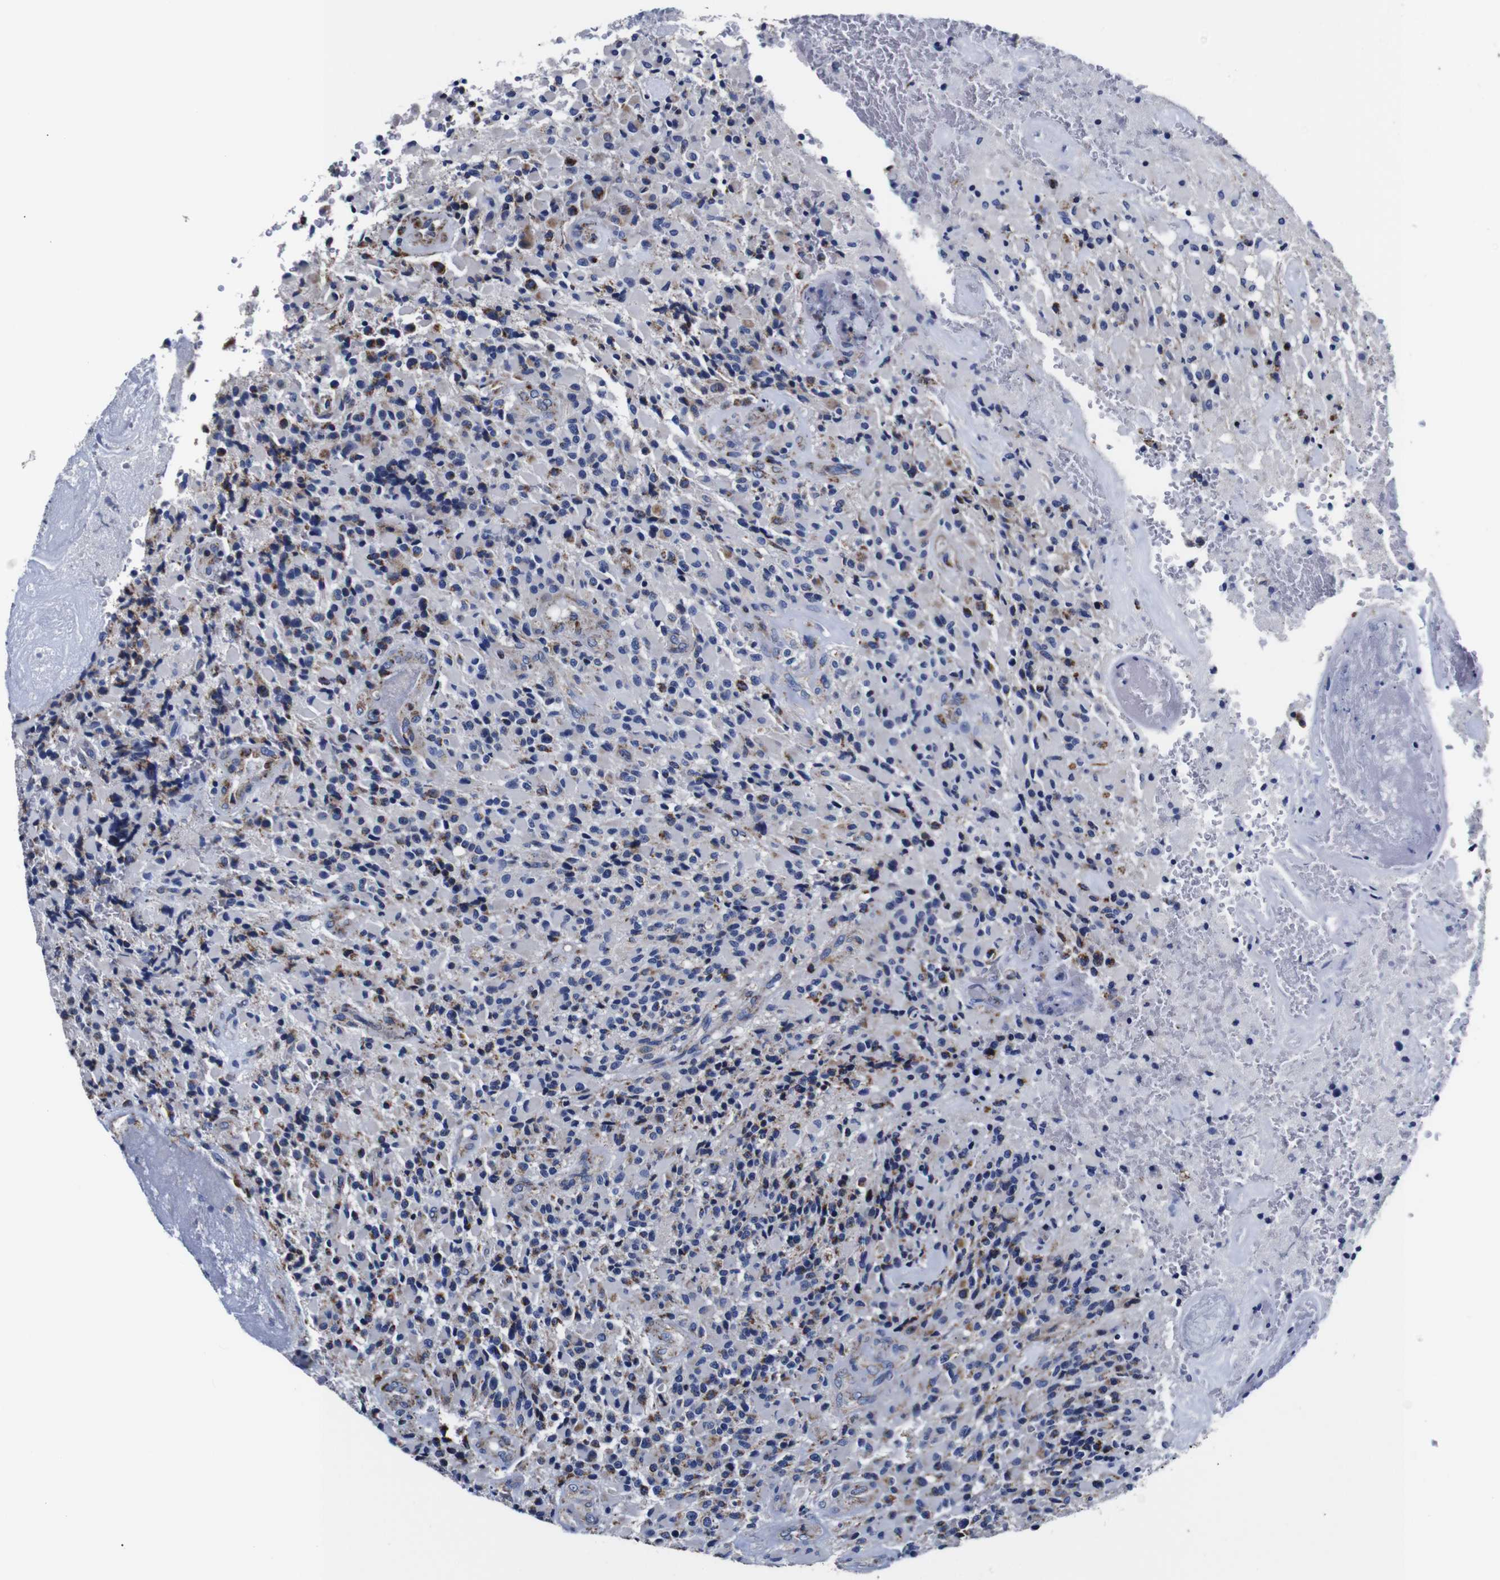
{"staining": {"intensity": "moderate", "quantity": "<25%", "location": "cytoplasmic/membranous"}, "tissue": "glioma", "cell_type": "Tumor cells", "image_type": "cancer", "snomed": [{"axis": "morphology", "description": "Glioma, malignant, High grade"}, {"axis": "topography", "description": "Brain"}], "caption": "Immunohistochemical staining of glioma displays moderate cytoplasmic/membranous protein positivity in about <25% of tumor cells.", "gene": "FKBP9", "patient": {"sex": "male", "age": 71}}